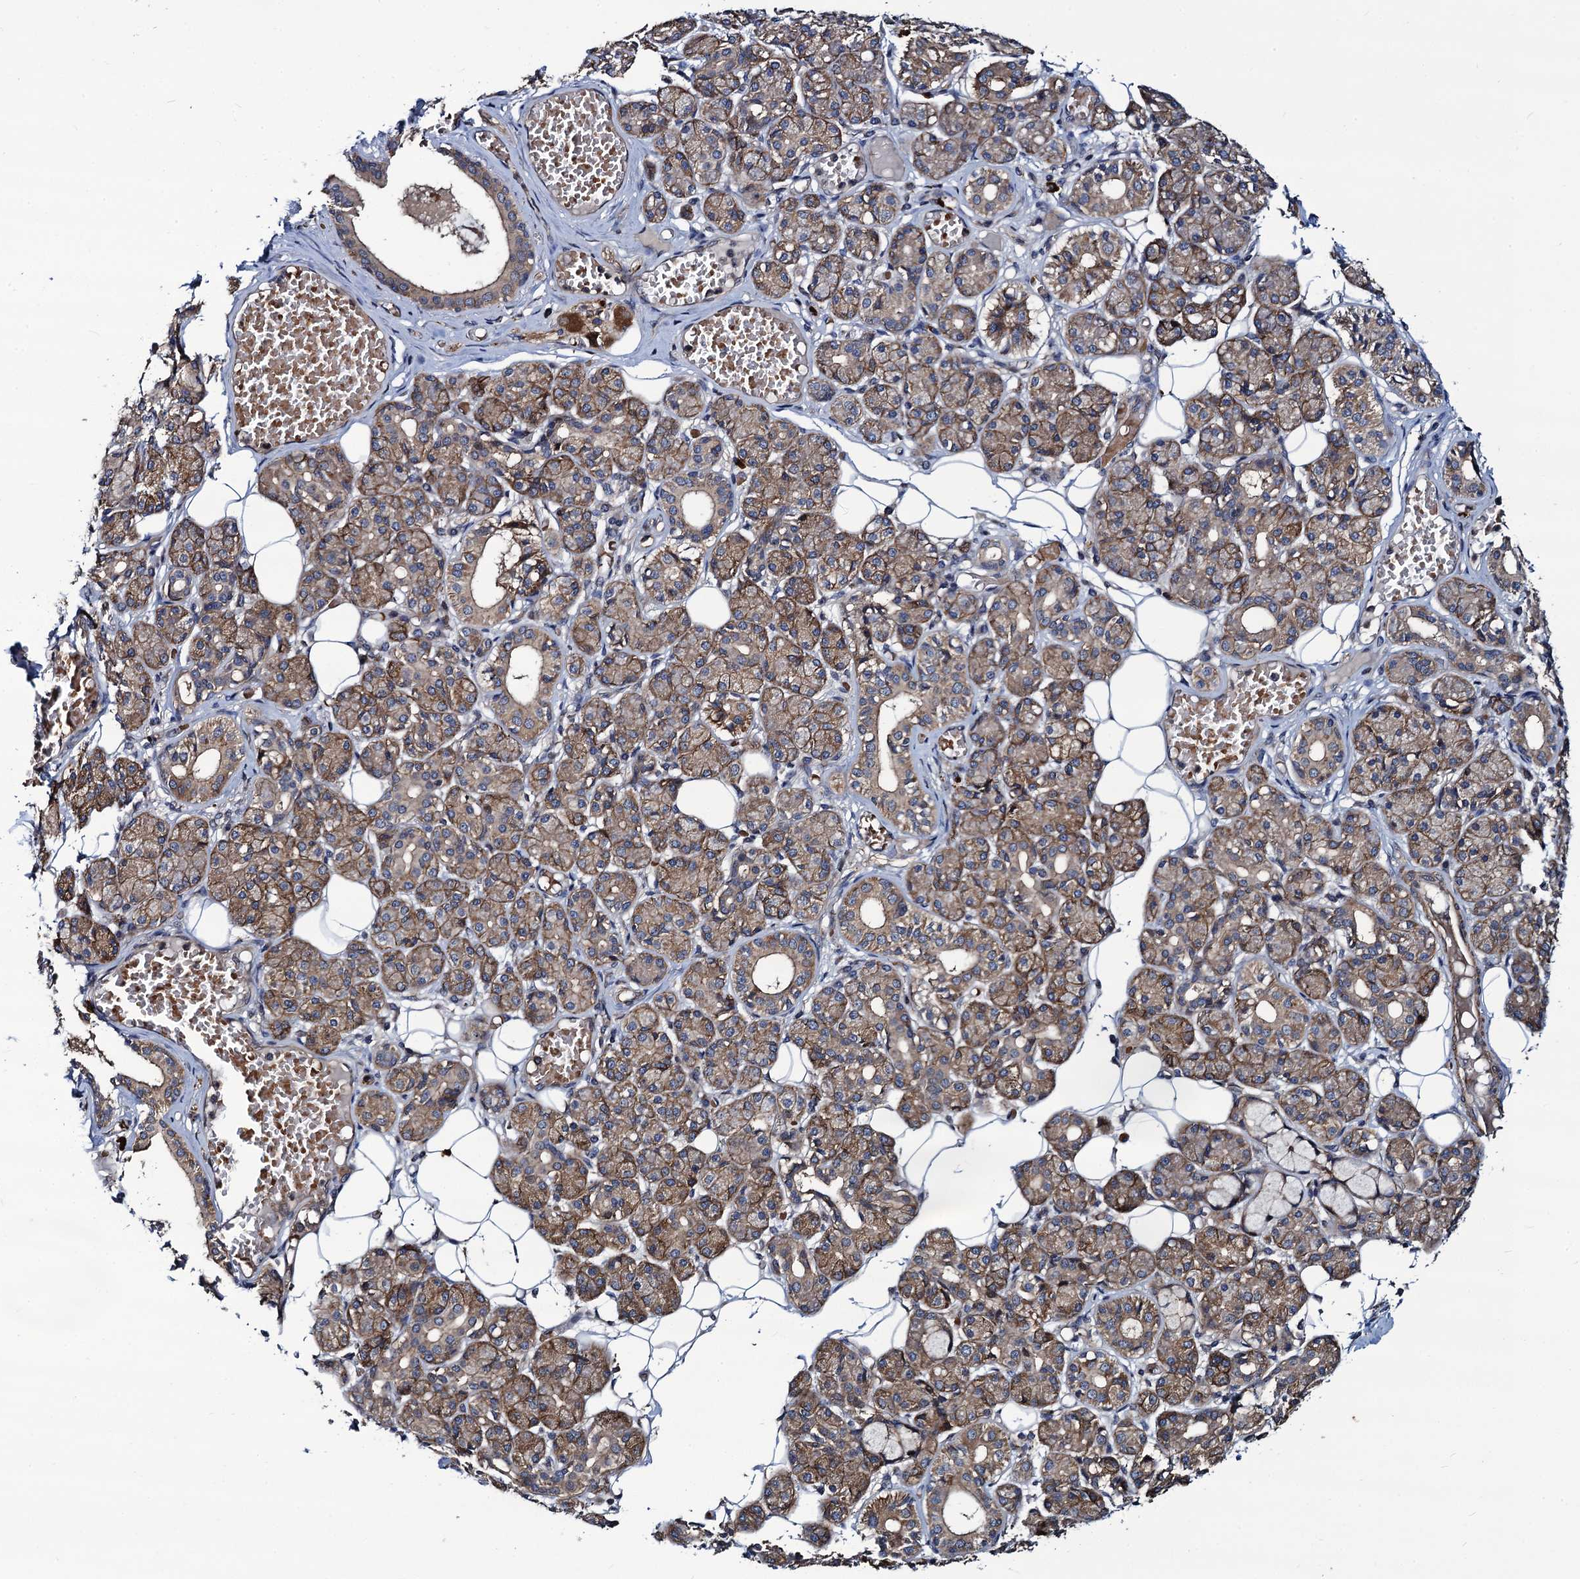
{"staining": {"intensity": "moderate", "quantity": "25%-75%", "location": "cytoplasmic/membranous"}, "tissue": "salivary gland", "cell_type": "Glandular cells", "image_type": "normal", "snomed": [{"axis": "morphology", "description": "Normal tissue, NOS"}, {"axis": "topography", "description": "Salivary gland"}], "caption": "Glandular cells reveal medium levels of moderate cytoplasmic/membranous expression in about 25%-75% of cells in unremarkable salivary gland. The protein of interest is stained brown, and the nuclei are stained in blue (DAB (3,3'-diaminobenzidine) IHC with brightfield microscopy, high magnification).", "gene": "KXD1", "patient": {"sex": "male", "age": 63}}